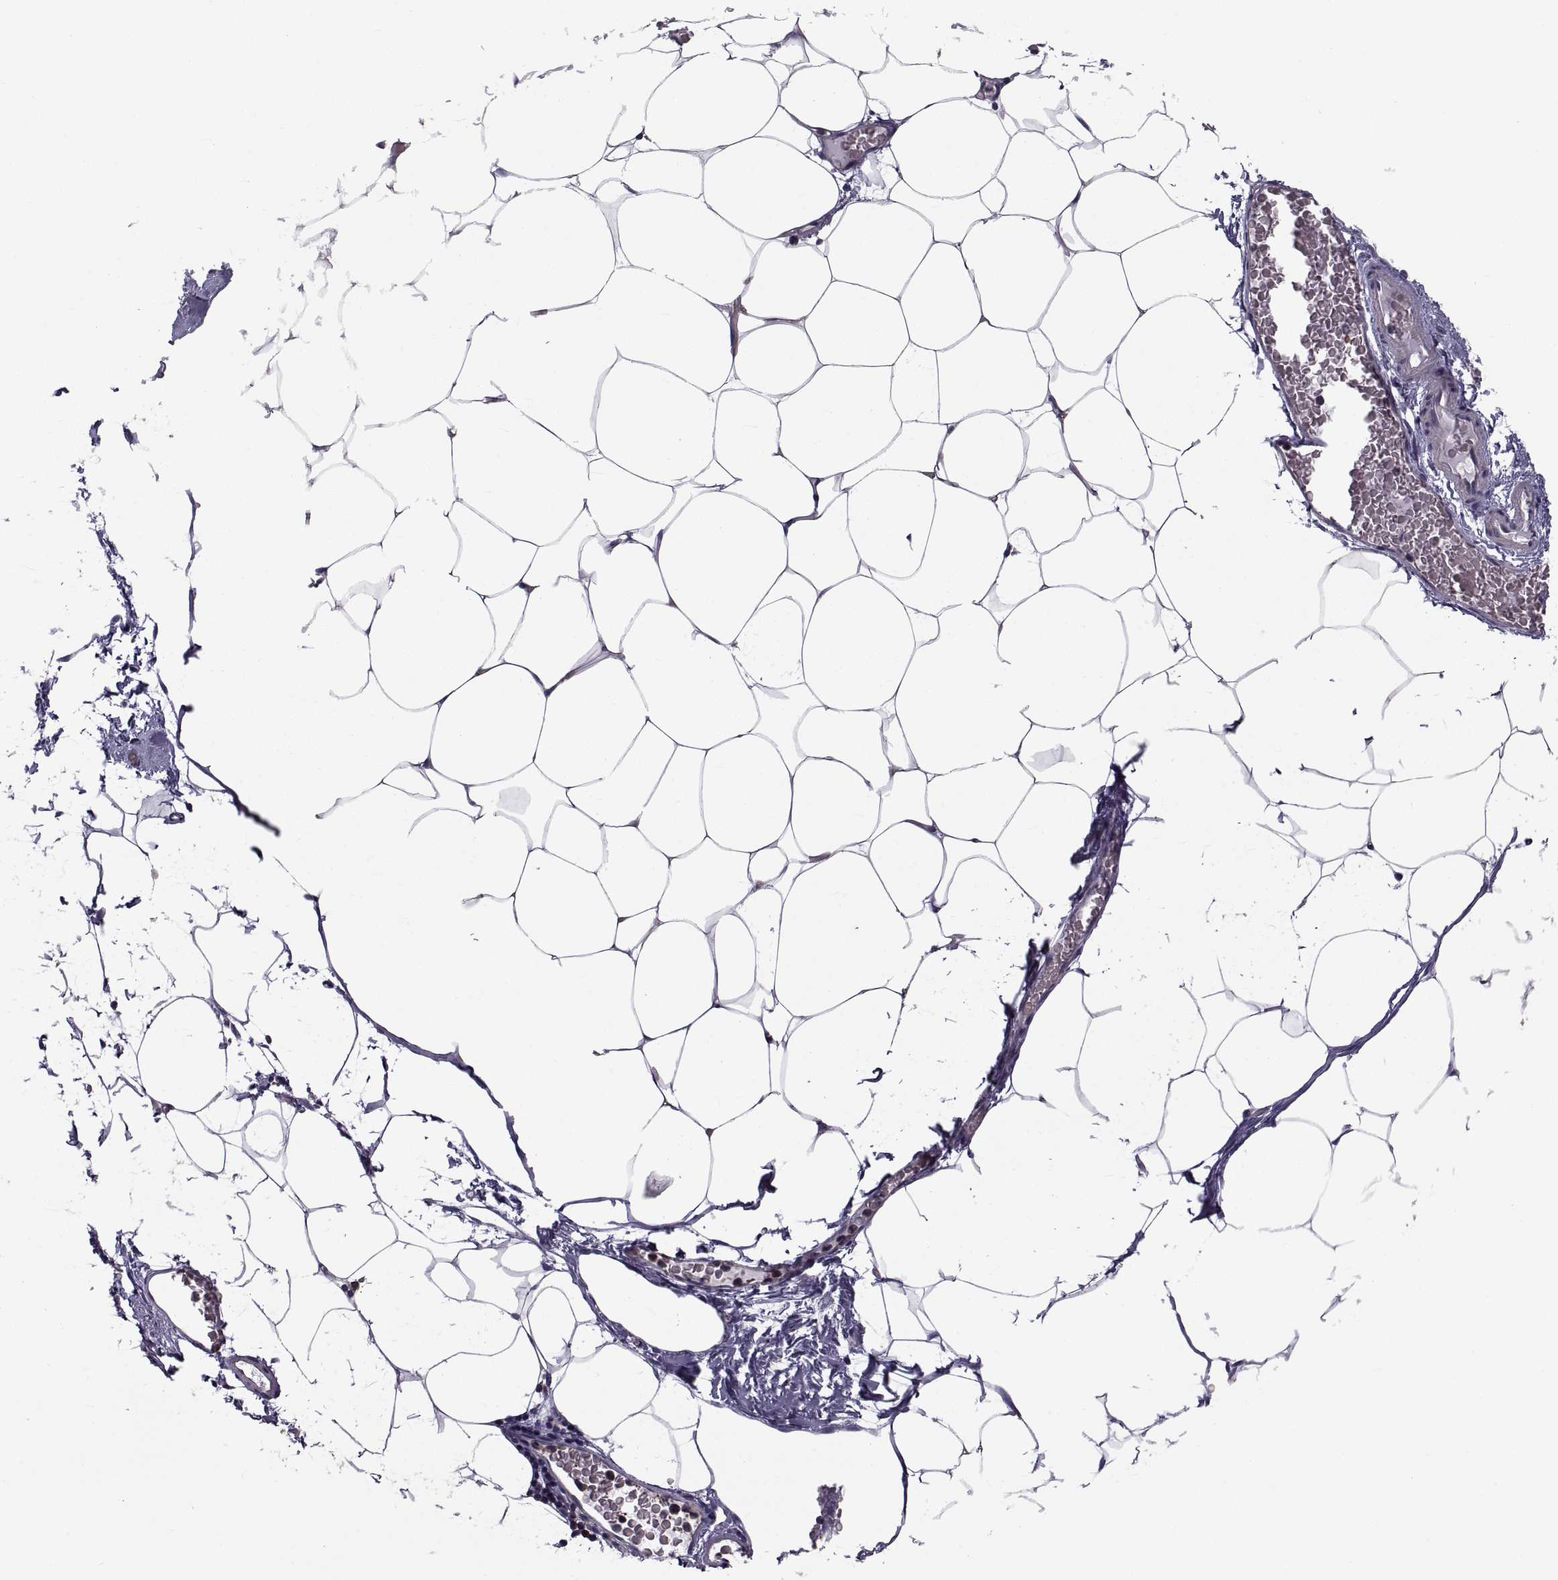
{"staining": {"intensity": "negative", "quantity": "none", "location": "none"}, "tissue": "adipose tissue", "cell_type": "Adipocytes", "image_type": "normal", "snomed": [{"axis": "morphology", "description": "Normal tissue, NOS"}, {"axis": "topography", "description": "Adipose tissue"}], "caption": "Adipocytes show no significant protein positivity in normal adipose tissue. The staining is performed using DAB brown chromogen with nuclei counter-stained in using hematoxylin.", "gene": "MYH9", "patient": {"sex": "male", "age": 57}}